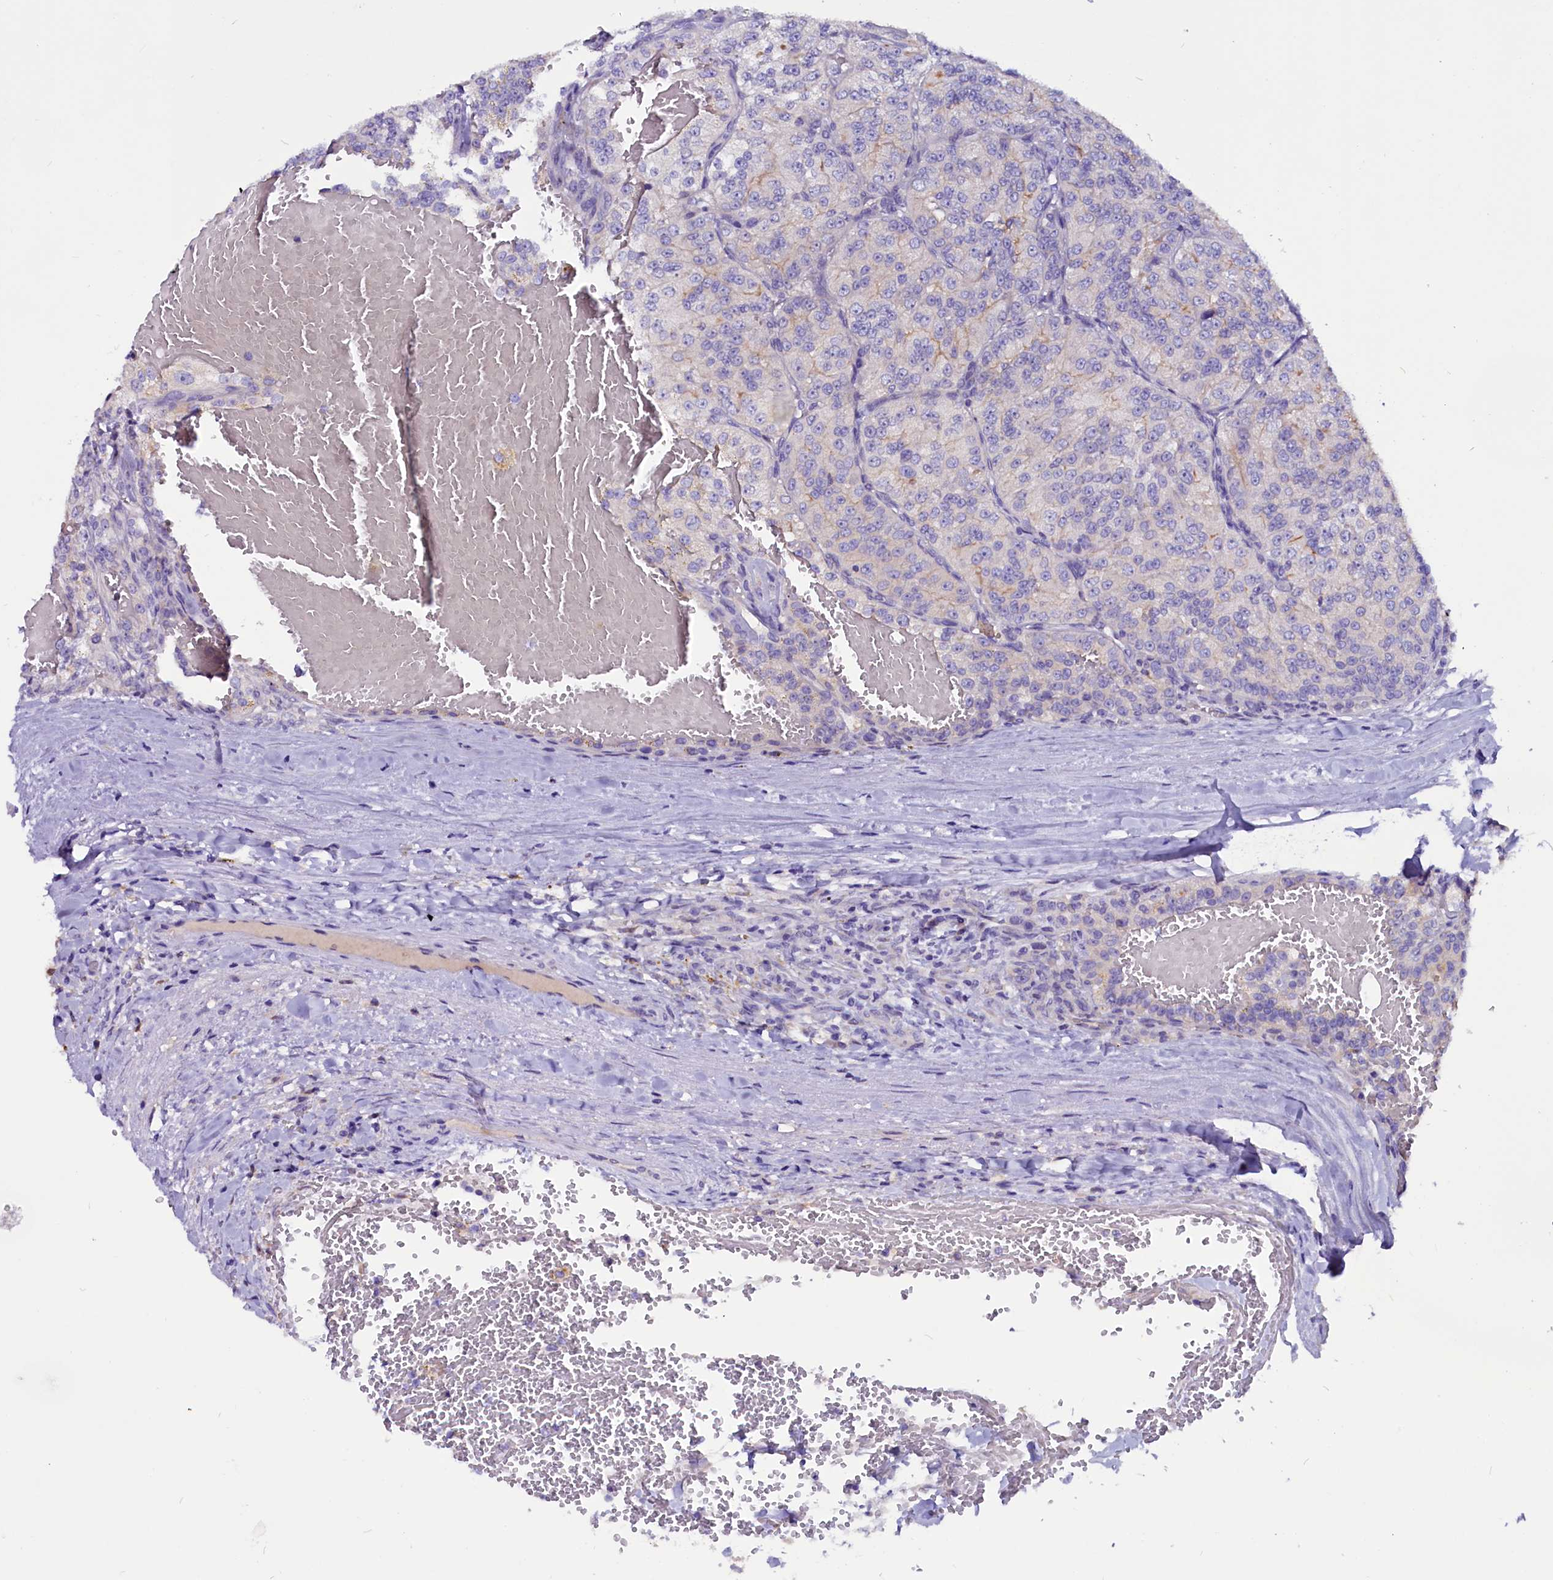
{"staining": {"intensity": "moderate", "quantity": "<25%", "location": "cytoplasmic/membranous"}, "tissue": "renal cancer", "cell_type": "Tumor cells", "image_type": "cancer", "snomed": [{"axis": "morphology", "description": "Adenocarcinoma, NOS"}, {"axis": "topography", "description": "Kidney"}], "caption": "Immunohistochemistry (DAB (3,3'-diaminobenzidine)) staining of human adenocarcinoma (renal) displays moderate cytoplasmic/membranous protein expression in about <25% of tumor cells. Immunohistochemistry (ihc) stains the protein of interest in brown and the nuclei are stained blue.", "gene": "CCBE1", "patient": {"sex": "female", "age": 63}}